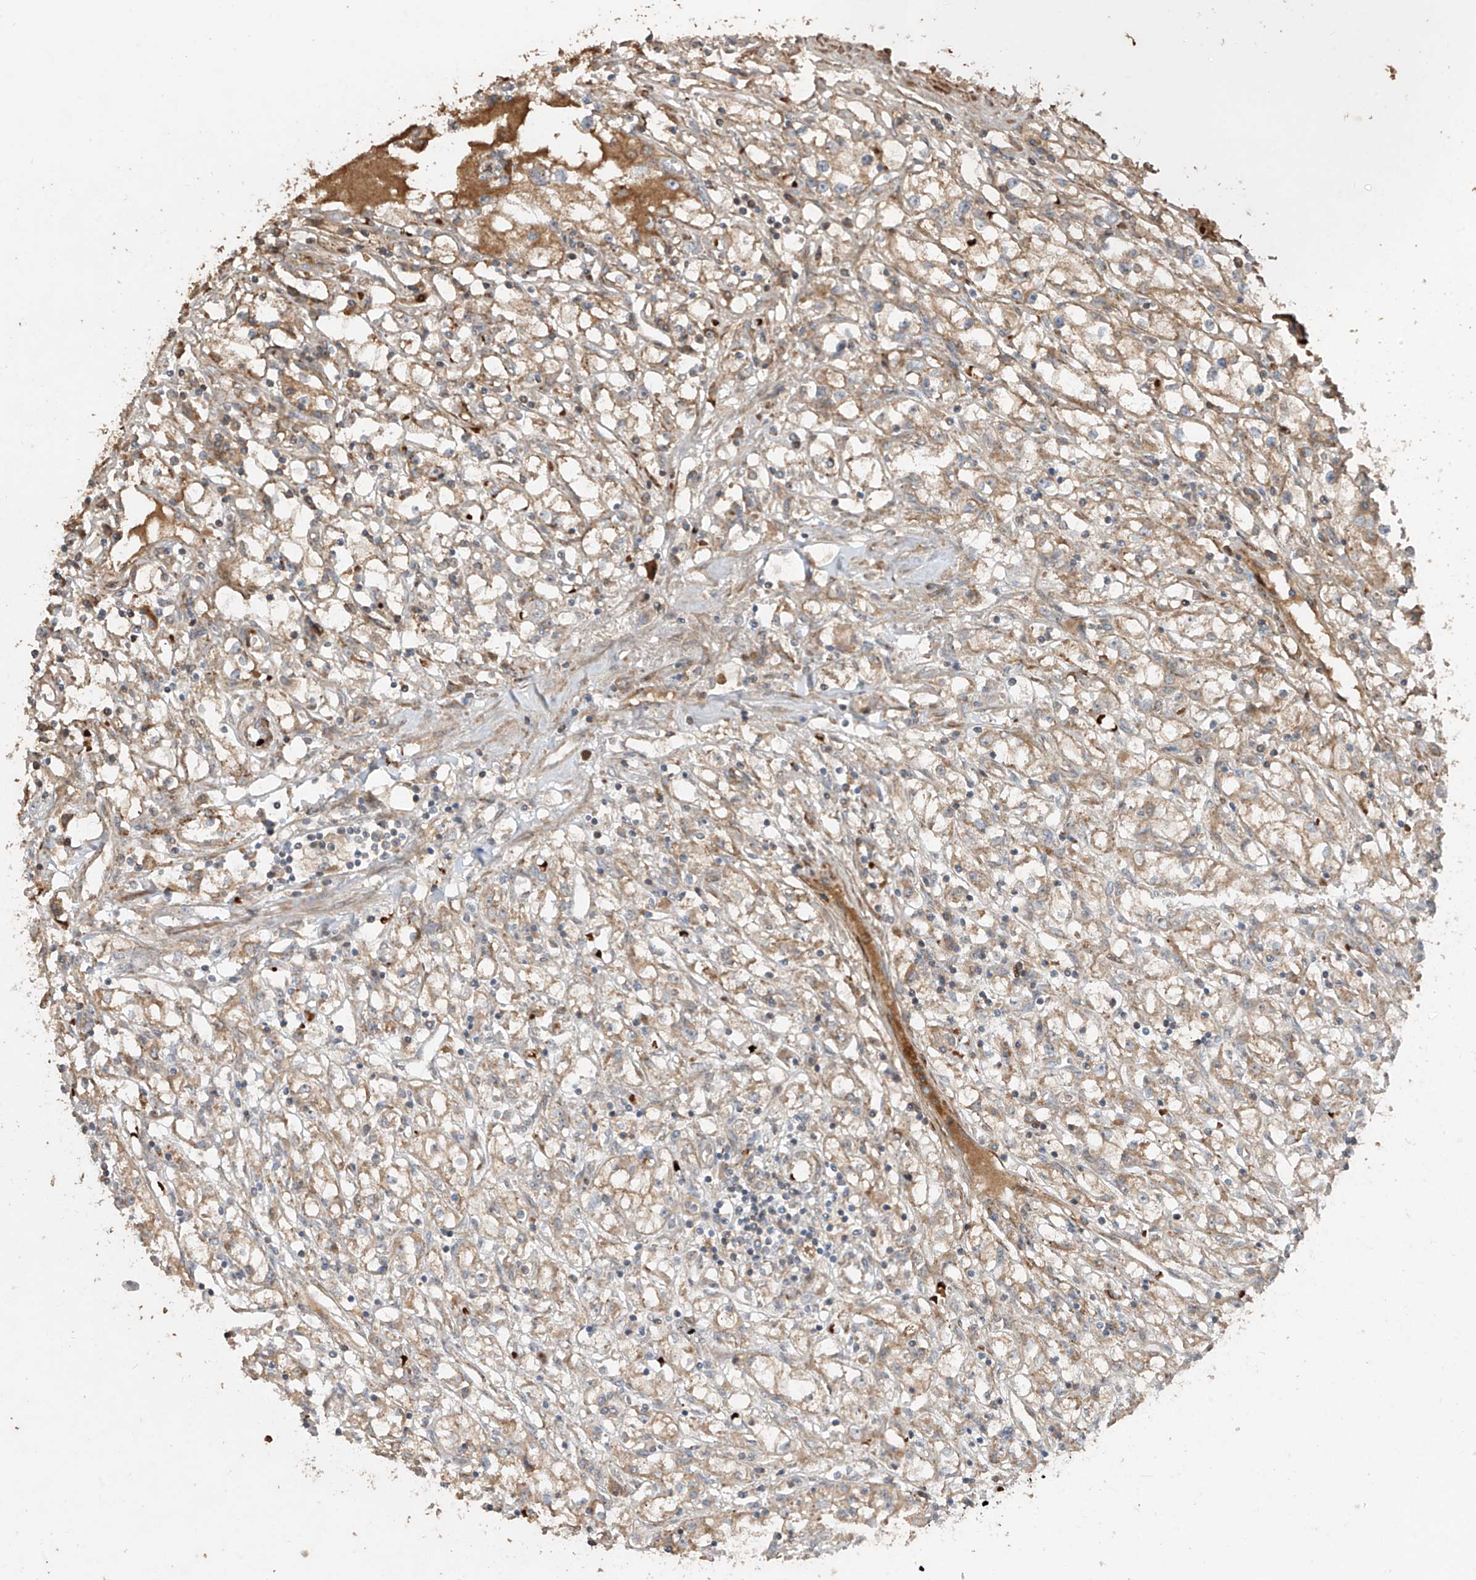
{"staining": {"intensity": "weak", "quantity": "25%-75%", "location": "cytoplasmic/membranous"}, "tissue": "renal cancer", "cell_type": "Tumor cells", "image_type": "cancer", "snomed": [{"axis": "morphology", "description": "Adenocarcinoma, NOS"}, {"axis": "topography", "description": "Kidney"}], "caption": "This is an image of IHC staining of renal adenocarcinoma, which shows weak positivity in the cytoplasmic/membranous of tumor cells.", "gene": "ABTB1", "patient": {"sex": "male", "age": 56}}